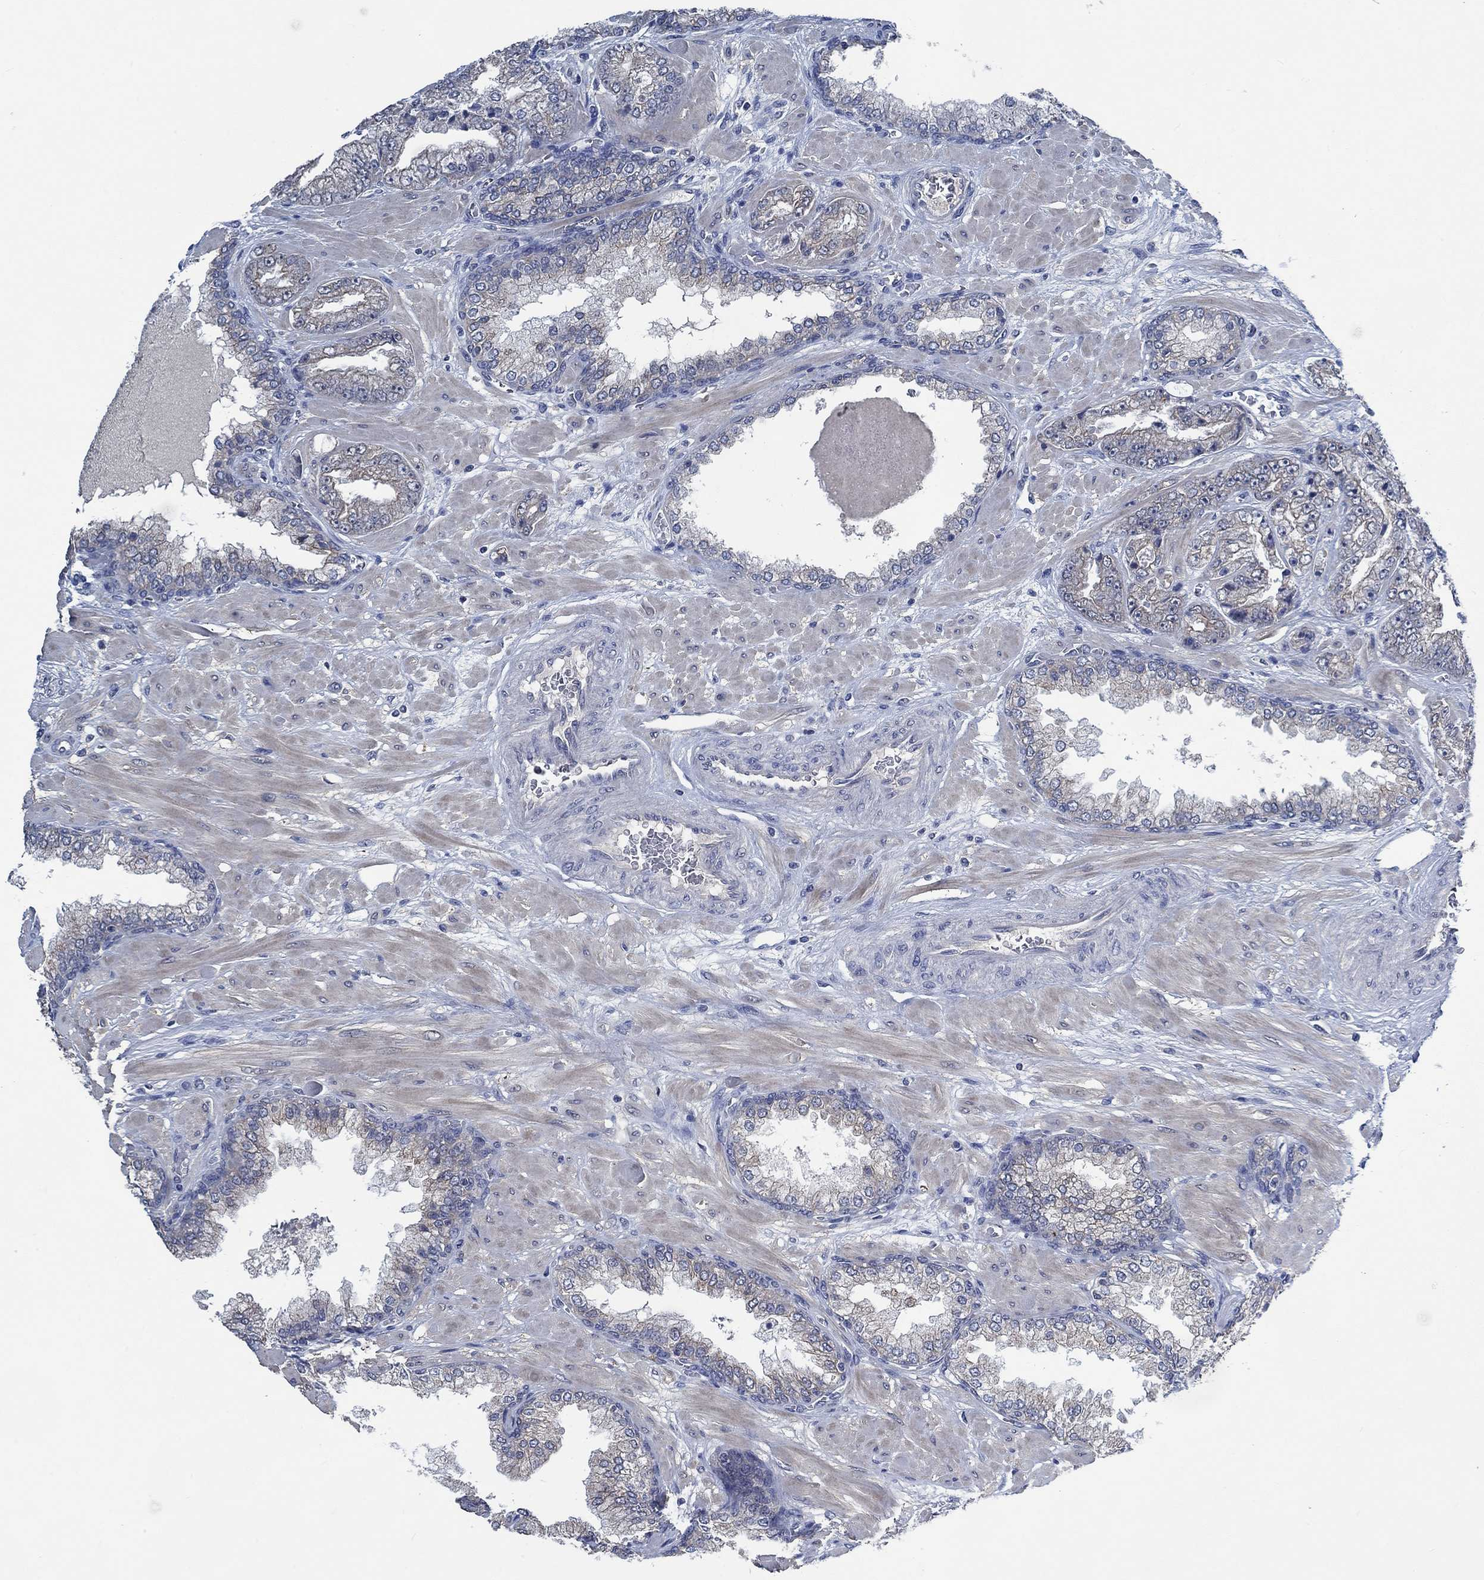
{"staining": {"intensity": "negative", "quantity": "none", "location": "none"}, "tissue": "prostate cancer", "cell_type": "Tumor cells", "image_type": "cancer", "snomed": [{"axis": "morphology", "description": "Adenocarcinoma, Low grade"}, {"axis": "topography", "description": "Prostate"}], "caption": "A photomicrograph of human prostate cancer (adenocarcinoma (low-grade)) is negative for staining in tumor cells.", "gene": "OBSCN", "patient": {"sex": "male", "age": 57}}